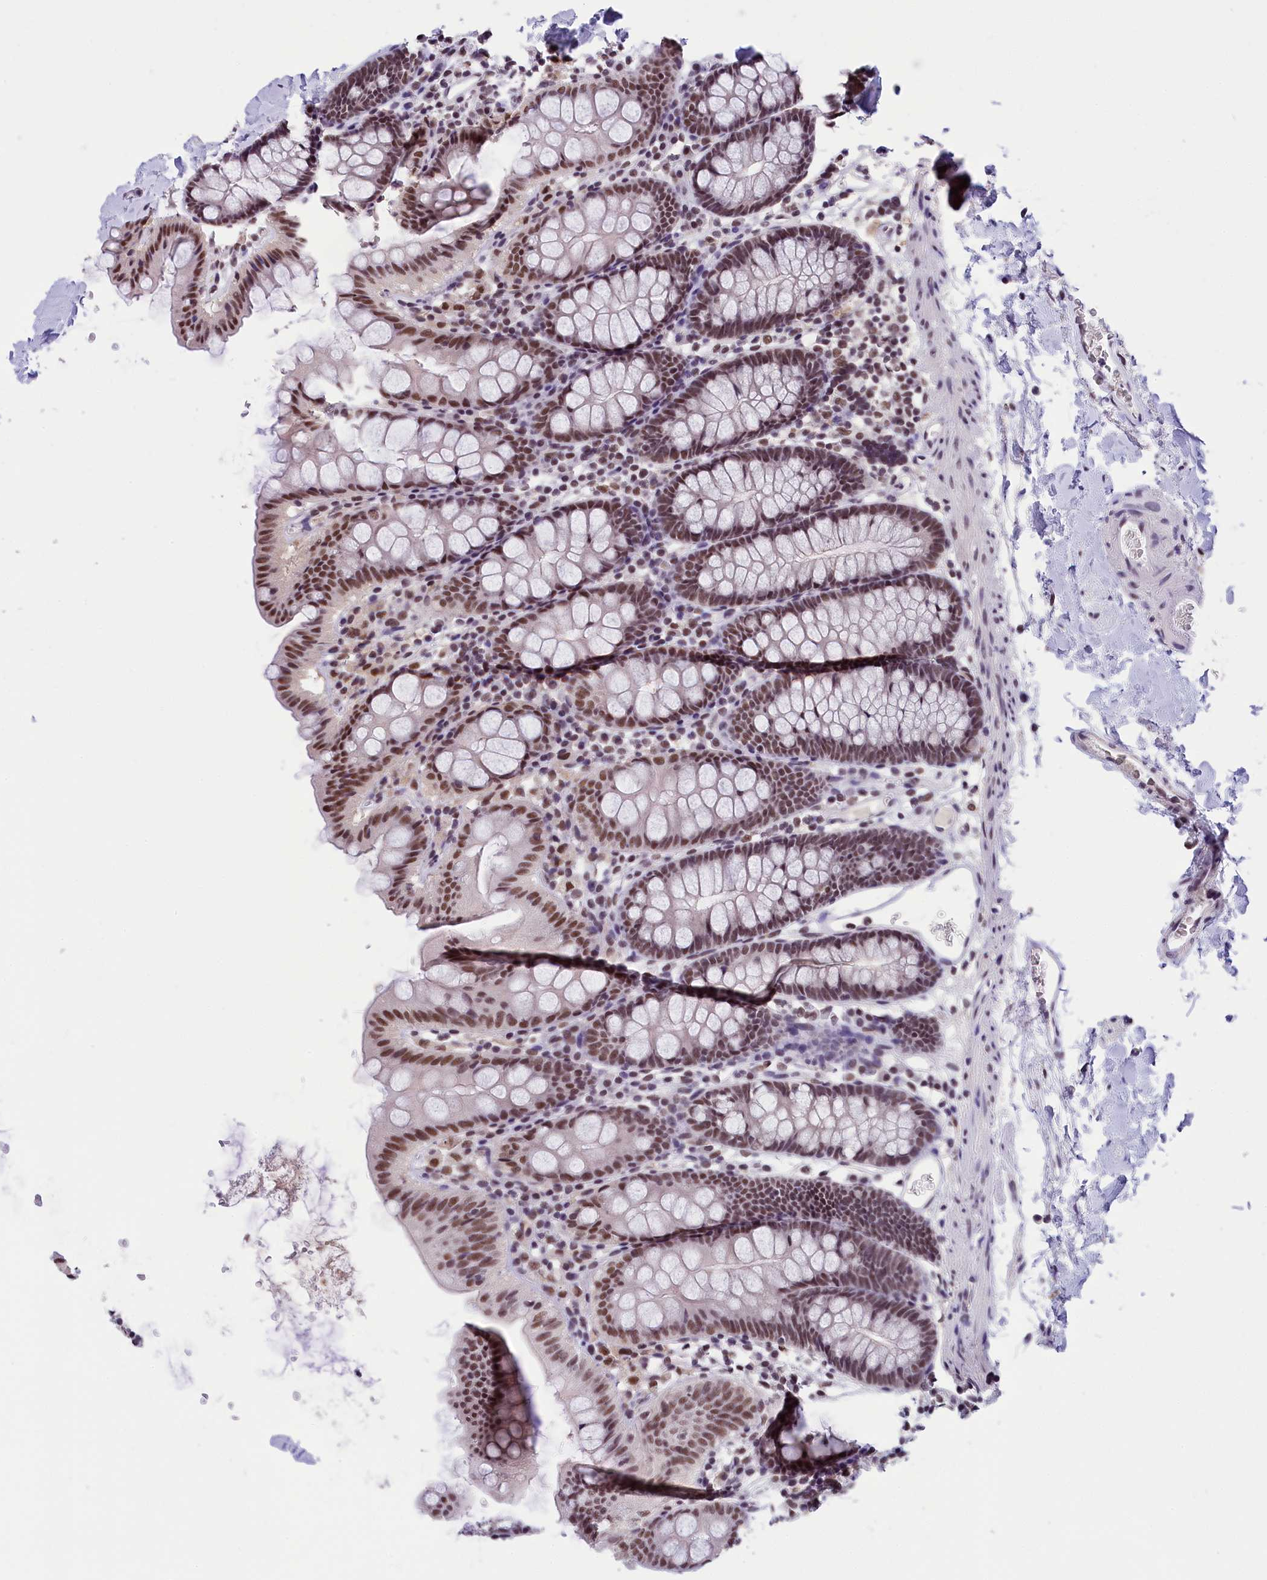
{"staining": {"intensity": "weak", "quantity": "25%-75%", "location": "nuclear"}, "tissue": "colon", "cell_type": "Endothelial cells", "image_type": "normal", "snomed": [{"axis": "morphology", "description": "Normal tissue, NOS"}, {"axis": "topography", "description": "Colon"}], "caption": "An immunohistochemistry (IHC) photomicrograph of benign tissue is shown. Protein staining in brown shows weak nuclear positivity in colon within endothelial cells. The staining is performed using DAB (3,3'-diaminobenzidine) brown chromogen to label protein expression. The nuclei are counter-stained blue using hematoxylin.", "gene": "ZC3H4", "patient": {"sex": "male", "age": 75}}